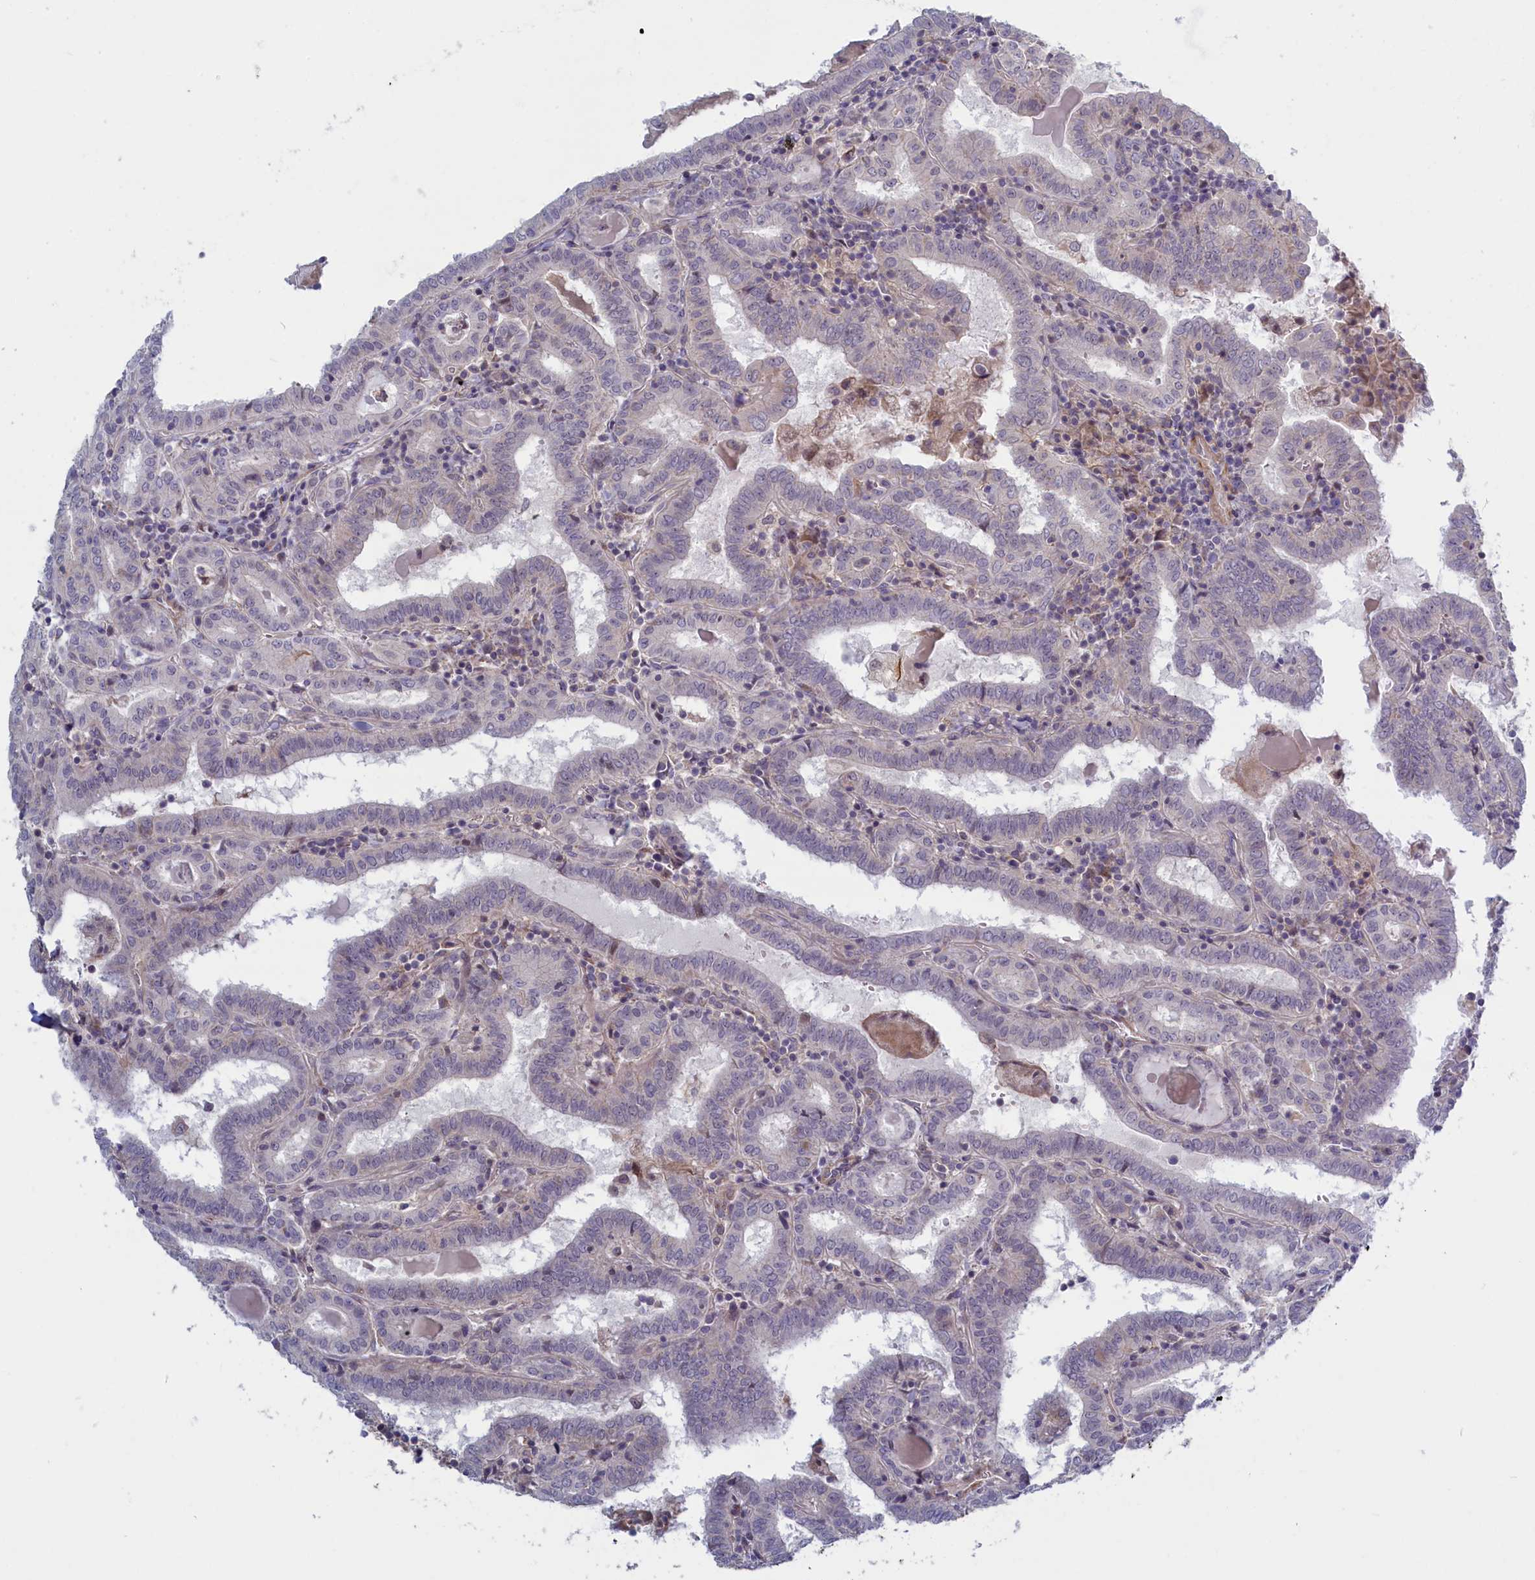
{"staining": {"intensity": "negative", "quantity": "none", "location": "none"}, "tissue": "thyroid cancer", "cell_type": "Tumor cells", "image_type": "cancer", "snomed": [{"axis": "morphology", "description": "Papillary adenocarcinoma, NOS"}, {"axis": "topography", "description": "Thyroid gland"}], "caption": "Protein analysis of thyroid cancer demonstrates no significant positivity in tumor cells.", "gene": "TRPM4", "patient": {"sex": "female", "age": 72}}